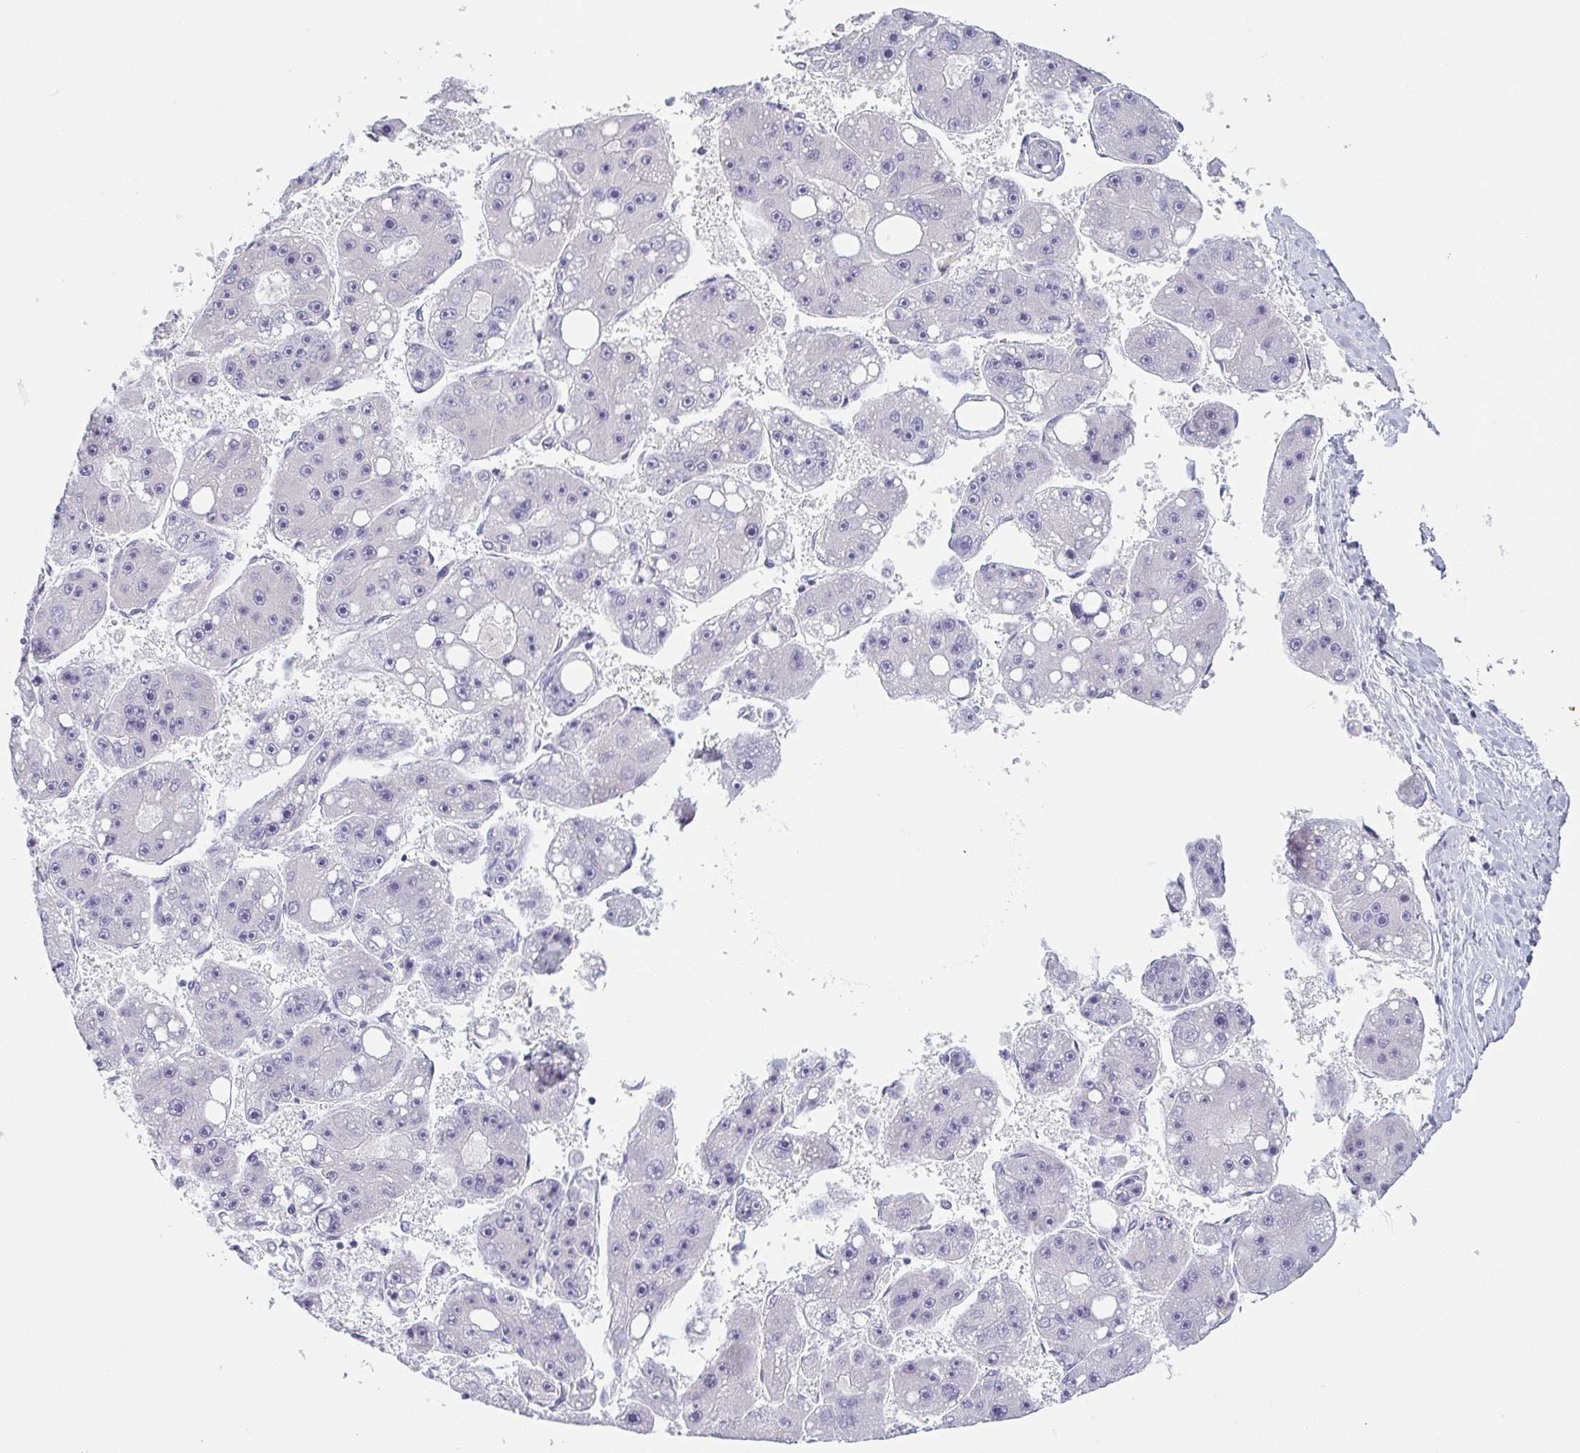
{"staining": {"intensity": "negative", "quantity": "none", "location": "none"}, "tissue": "liver cancer", "cell_type": "Tumor cells", "image_type": "cancer", "snomed": [{"axis": "morphology", "description": "Carcinoma, Hepatocellular, NOS"}, {"axis": "topography", "description": "Liver"}], "caption": "Tumor cells are negative for brown protein staining in hepatocellular carcinoma (liver). (DAB IHC visualized using brightfield microscopy, high magnification).", "gene": "PRR27", "patient": {"sex": "female", "age": 61}}